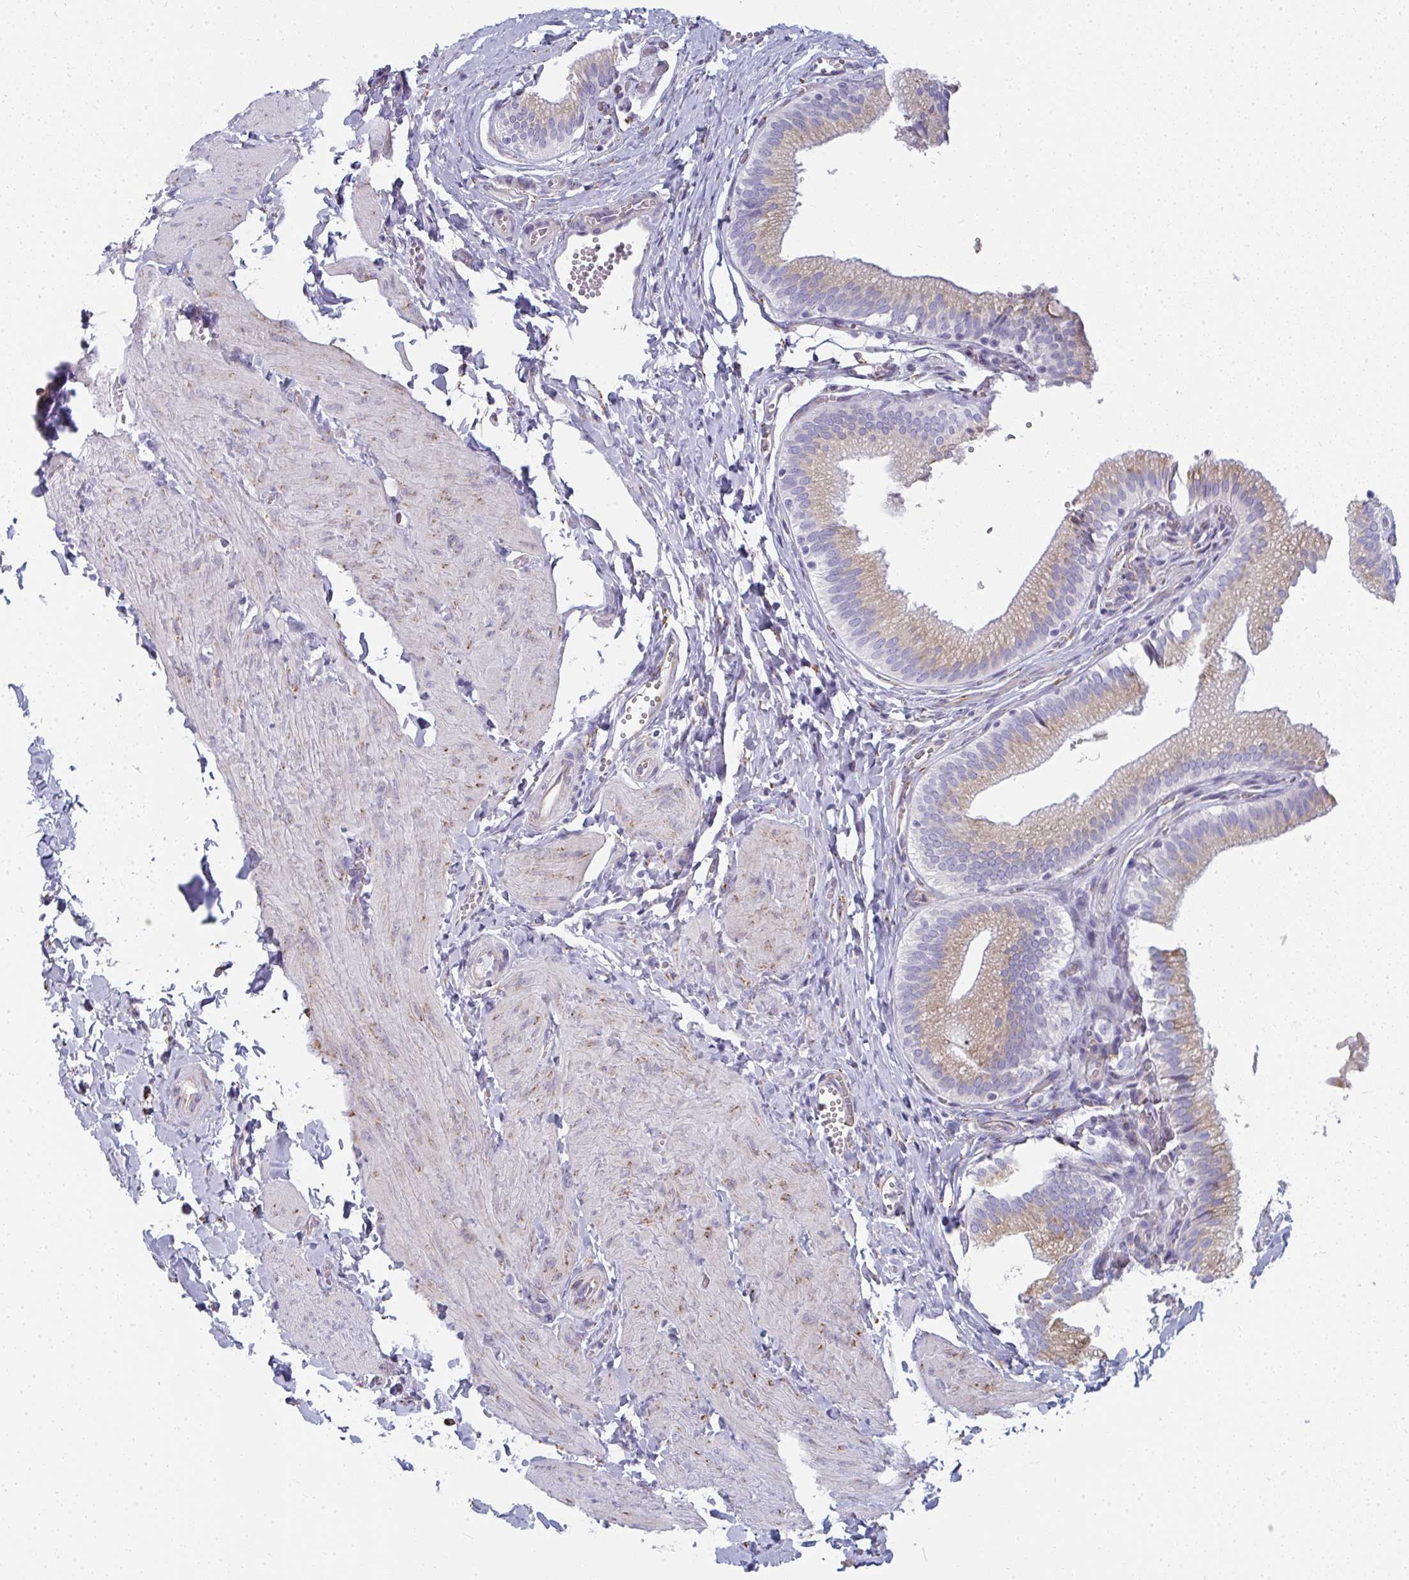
{"staining": {"intensity": "weak", "quantity": ">75%", "location": "cytoplasmic/membranous"}, "tissue": "gallbladder", "cell_type": "Glandular cells", "image_type": "normal", "snomed": [{"axis": "morphology", "description": "Normal tissue, NOS"}, {"axis": "topography", "description": "Gallbladder"}, {"axis": "topography", "description": "Peripheral nerve tissue"}], "caption": "DAB immunohistochemical staining of benign human gallbladder displays weak cytoplasmic/membranous protein expression in about >75% of glandular cells.", "gene": "SHROOM1", "patient": {"sex": "male", "age": 17}}